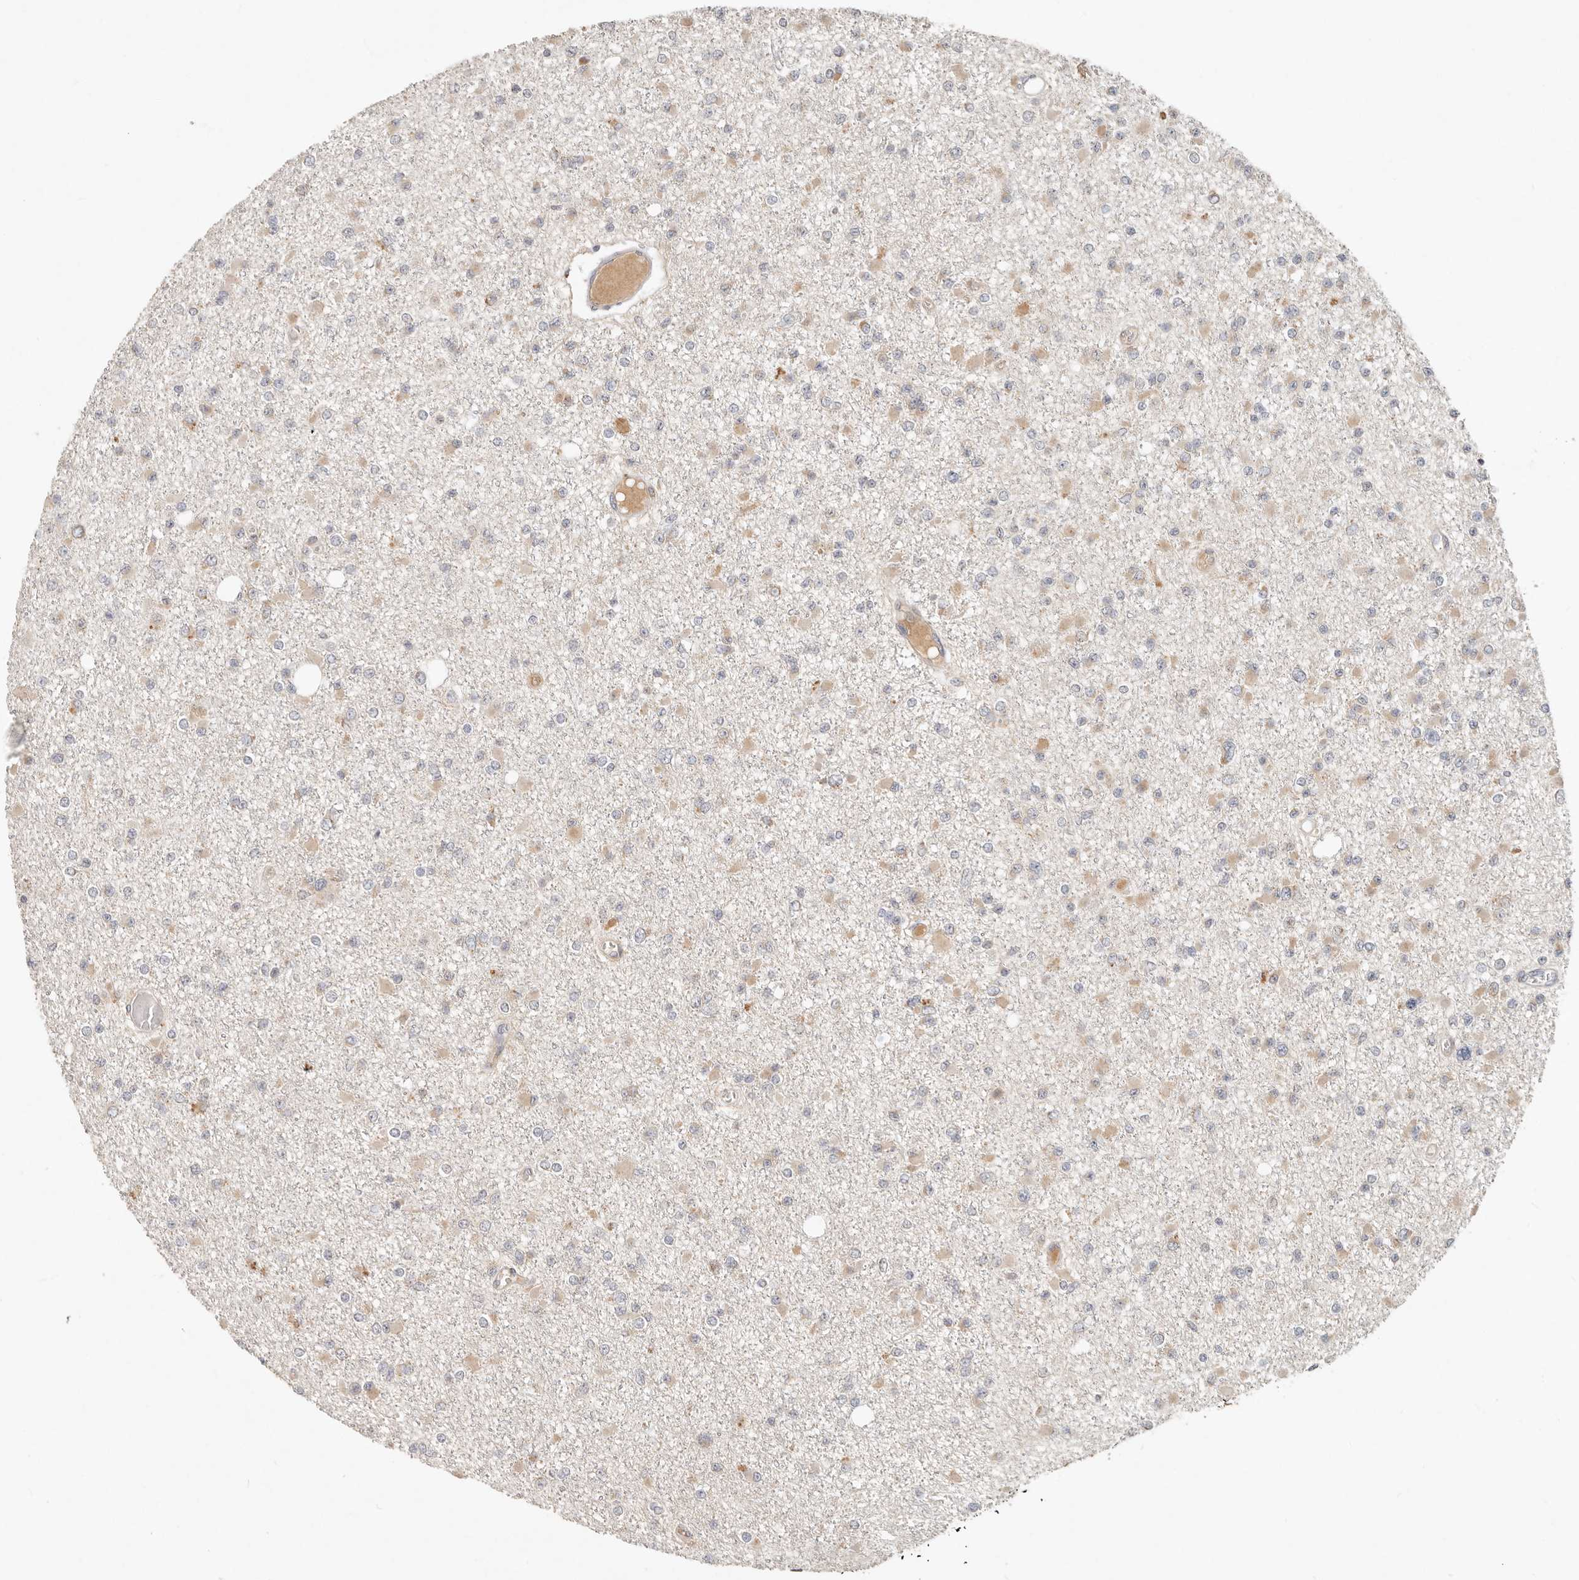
{"staining": {"intensity": "negative", "quantity": "none", "location": "none"}, "tissue": "glioma", "cell_type": "Tumor cells", "image_type": "cancer", "snomed": [{"axis": "morphology", "description": "Glioma, malignant, Low grade"}, {"axis": "topography", "description": "Brain"}], "caption": "A photomicrograph of glioma stained for a protein reveals no brown staining in tumor cells. The staining is performed using DAB brown chromogen with nuclei counter-stained in using hematoxylin.", "gene": "ARHGEF10L", "patient": {"sex": "female", "age": 22}}